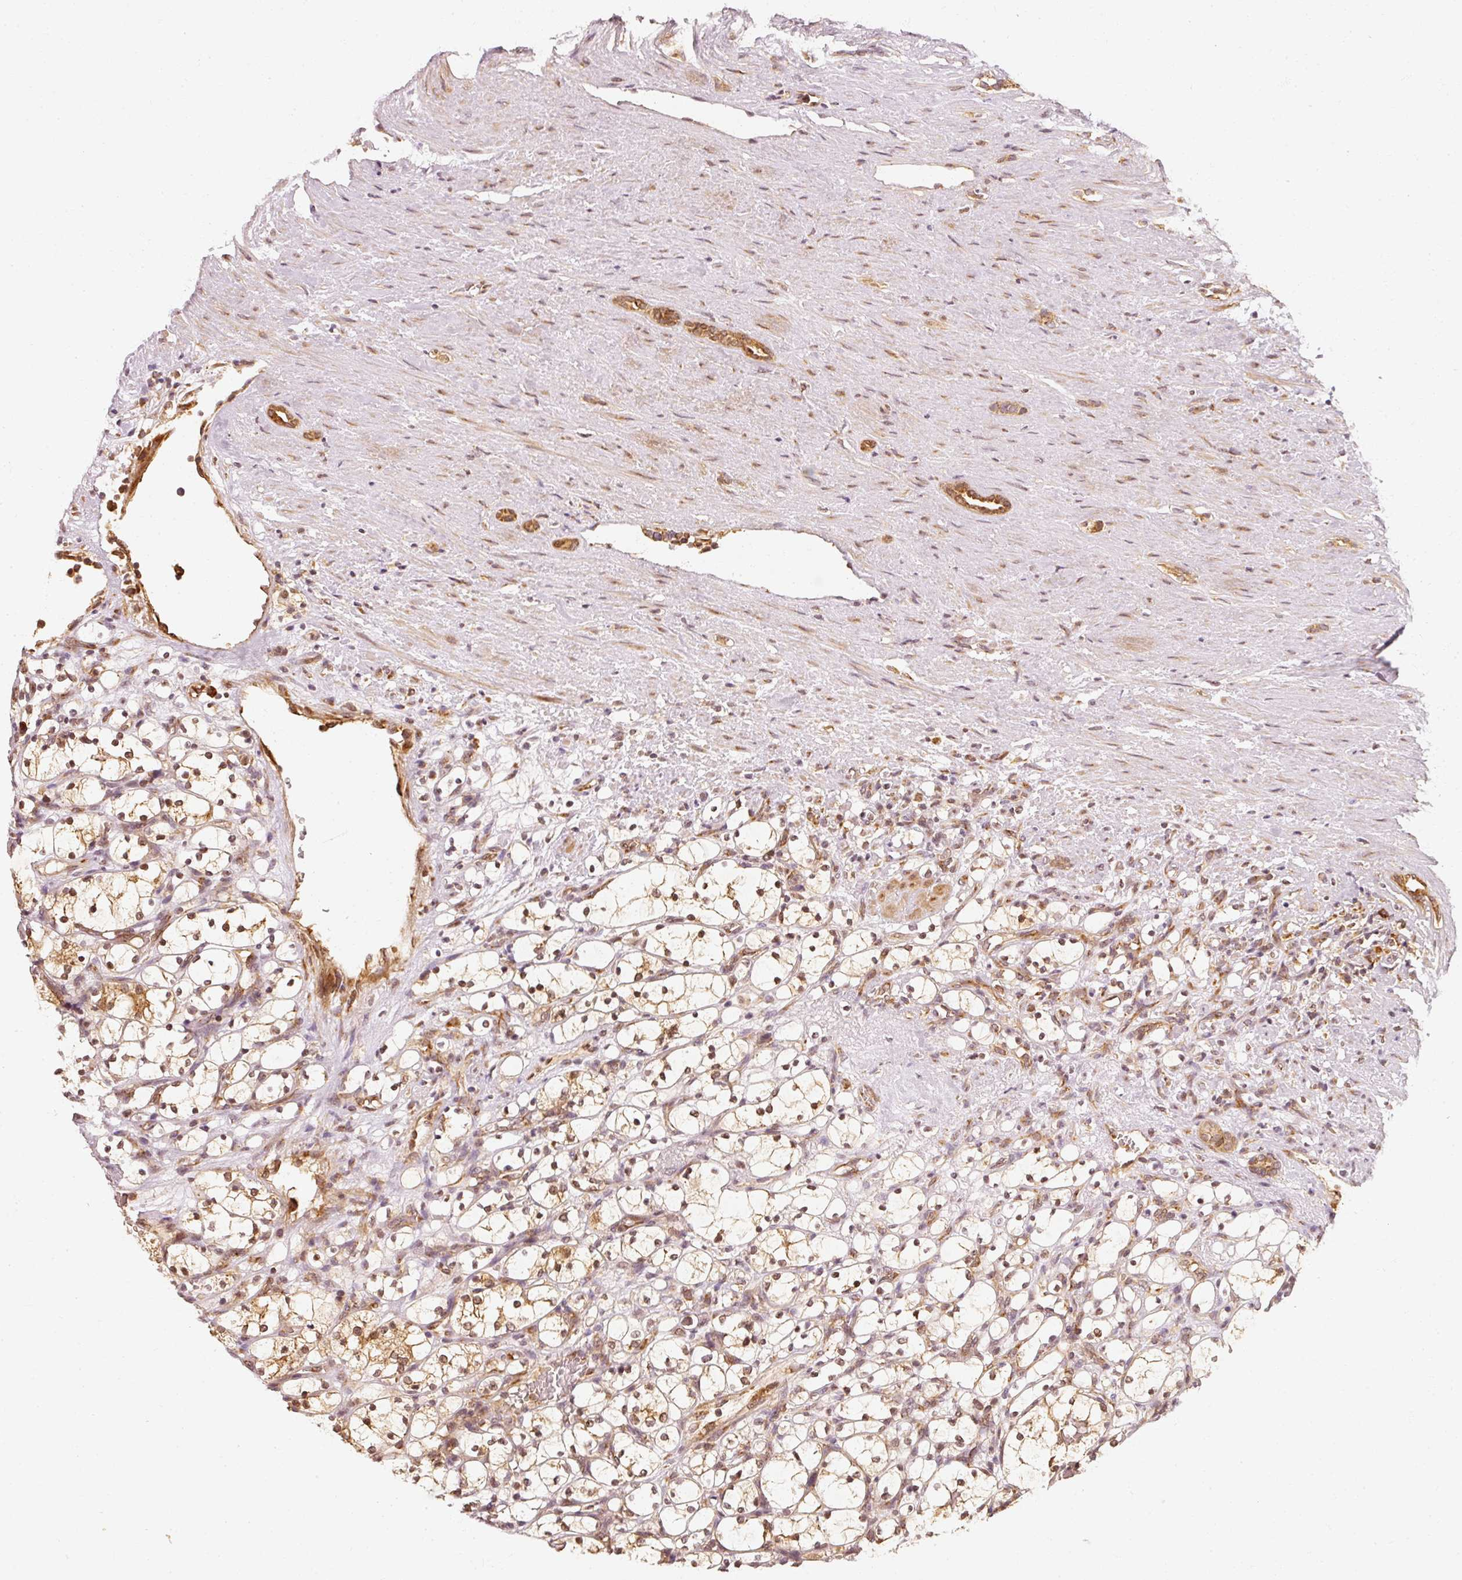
{"staining": {"intensity": "moderate", "quantity": ">75%", "location": "cytoplasmic/membranous"}, "tissue": "renal cancer", "cell_type": "Tumor cells", "image_type": "cancer", "snomed": [{"axis": "morphology", "description": "Adenocarcinoma, NOS"}, {"axis": "topography", "description": "Kidney"}], "caption": "A medium amount of moderate cytoplasmic/membranous staining is appreciated in approximately >75% of tumor cells in renal adenocarcinoma tissue.", "gene": "EEF1A2", "patient": {"sex": "female", "age": 69}}